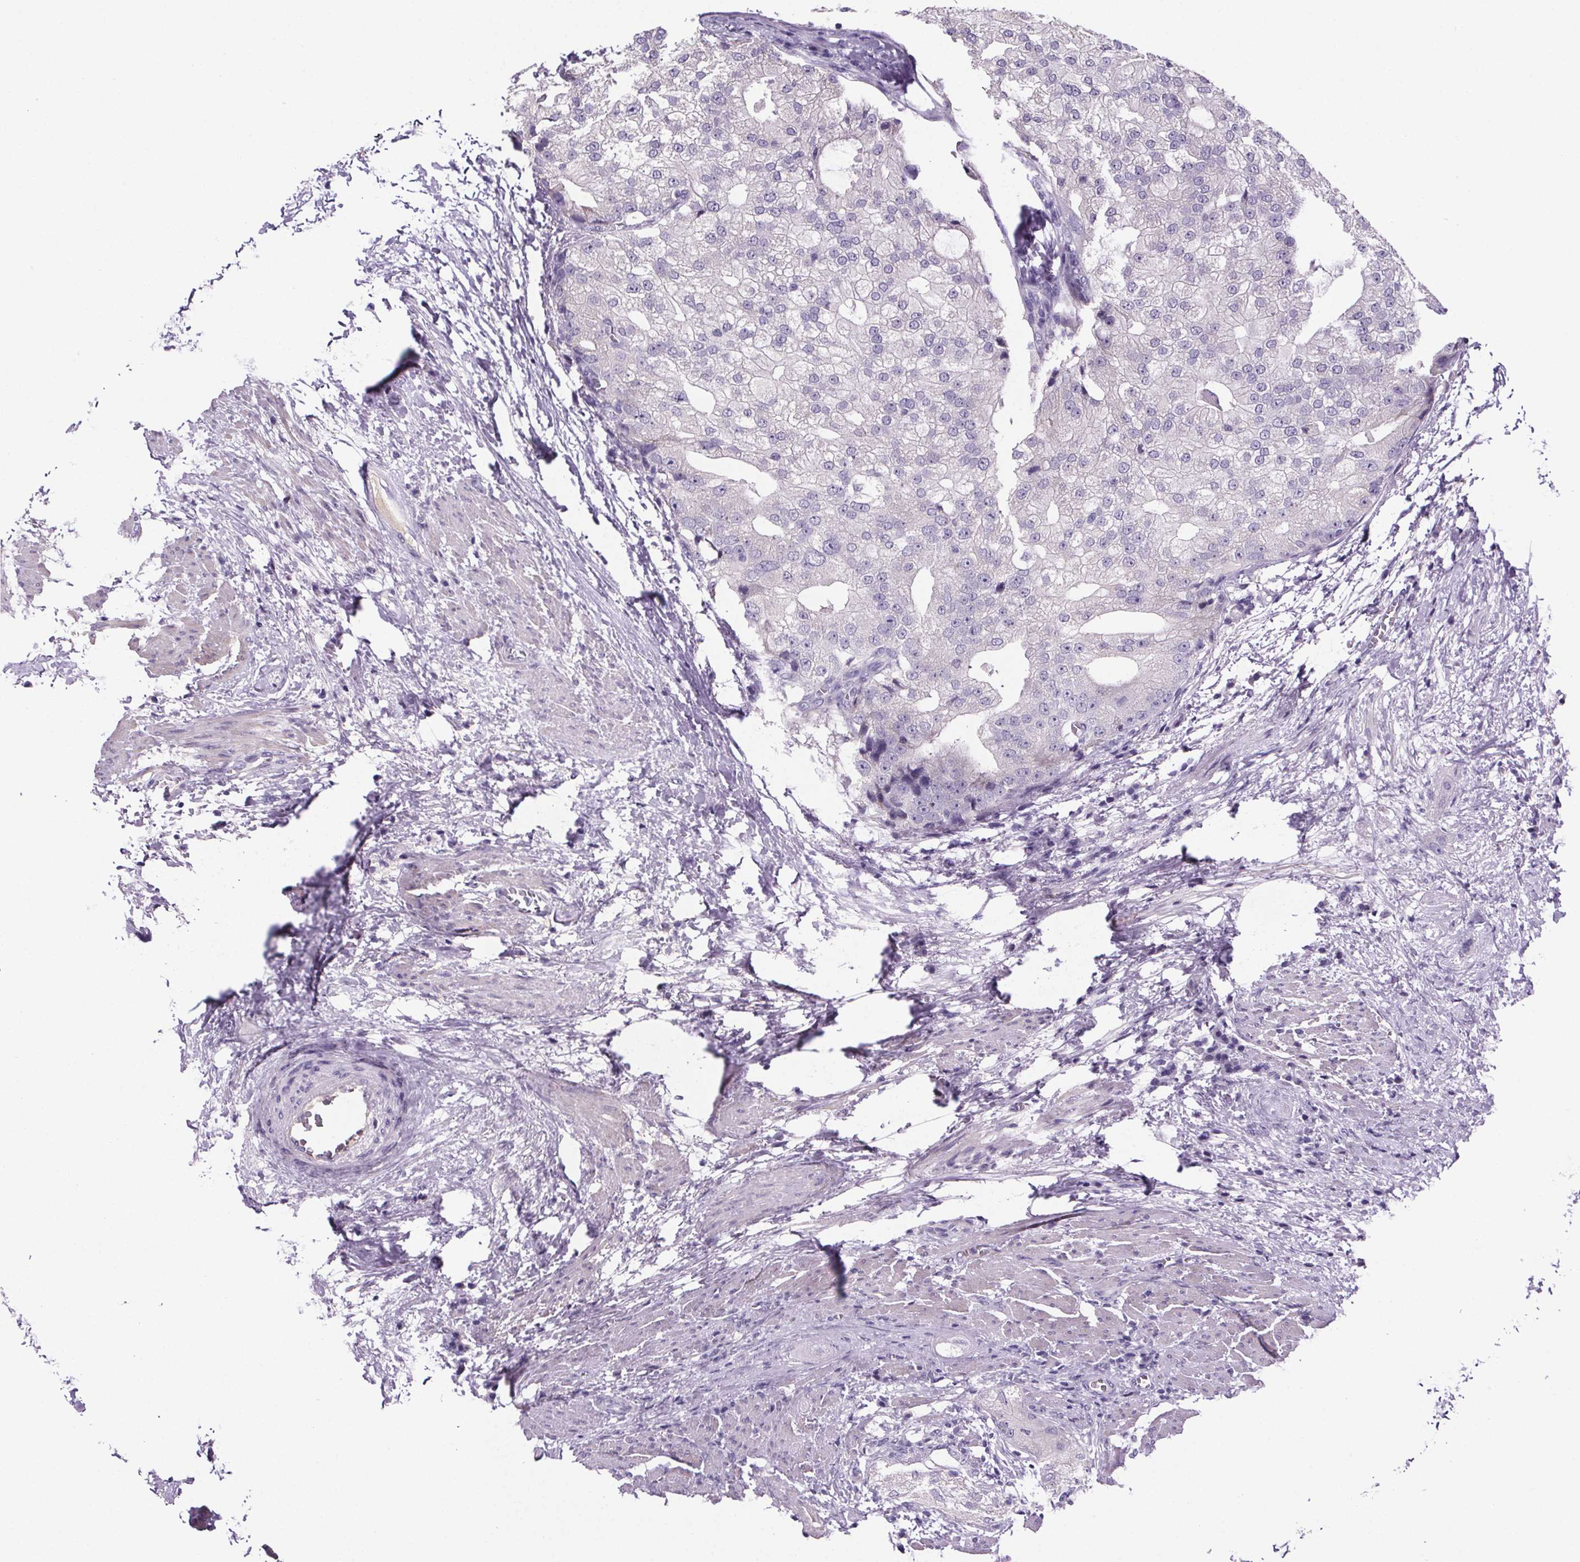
{"staining": {"intensity": "negative", "quantity": "none", "location": "none"}, "tissue": "prostate cancer", "cell_type": "Tumor cells", "image_type": "cancer", "snomed": [{"axis": "morphology", "description": "Adenocarcinoma, High grade"}, {"axis": "topography", "description": "Prostate"}], "caption": "Immunohistochemistry image of neoplastic tissue: prostate cancer stained with DAB reveals no significant protein expression in tumor cells. (IHC, brightfield microscopy, high magnification).", "gene": "CUBN", "patient": {"sex": "male", "age": 70}}